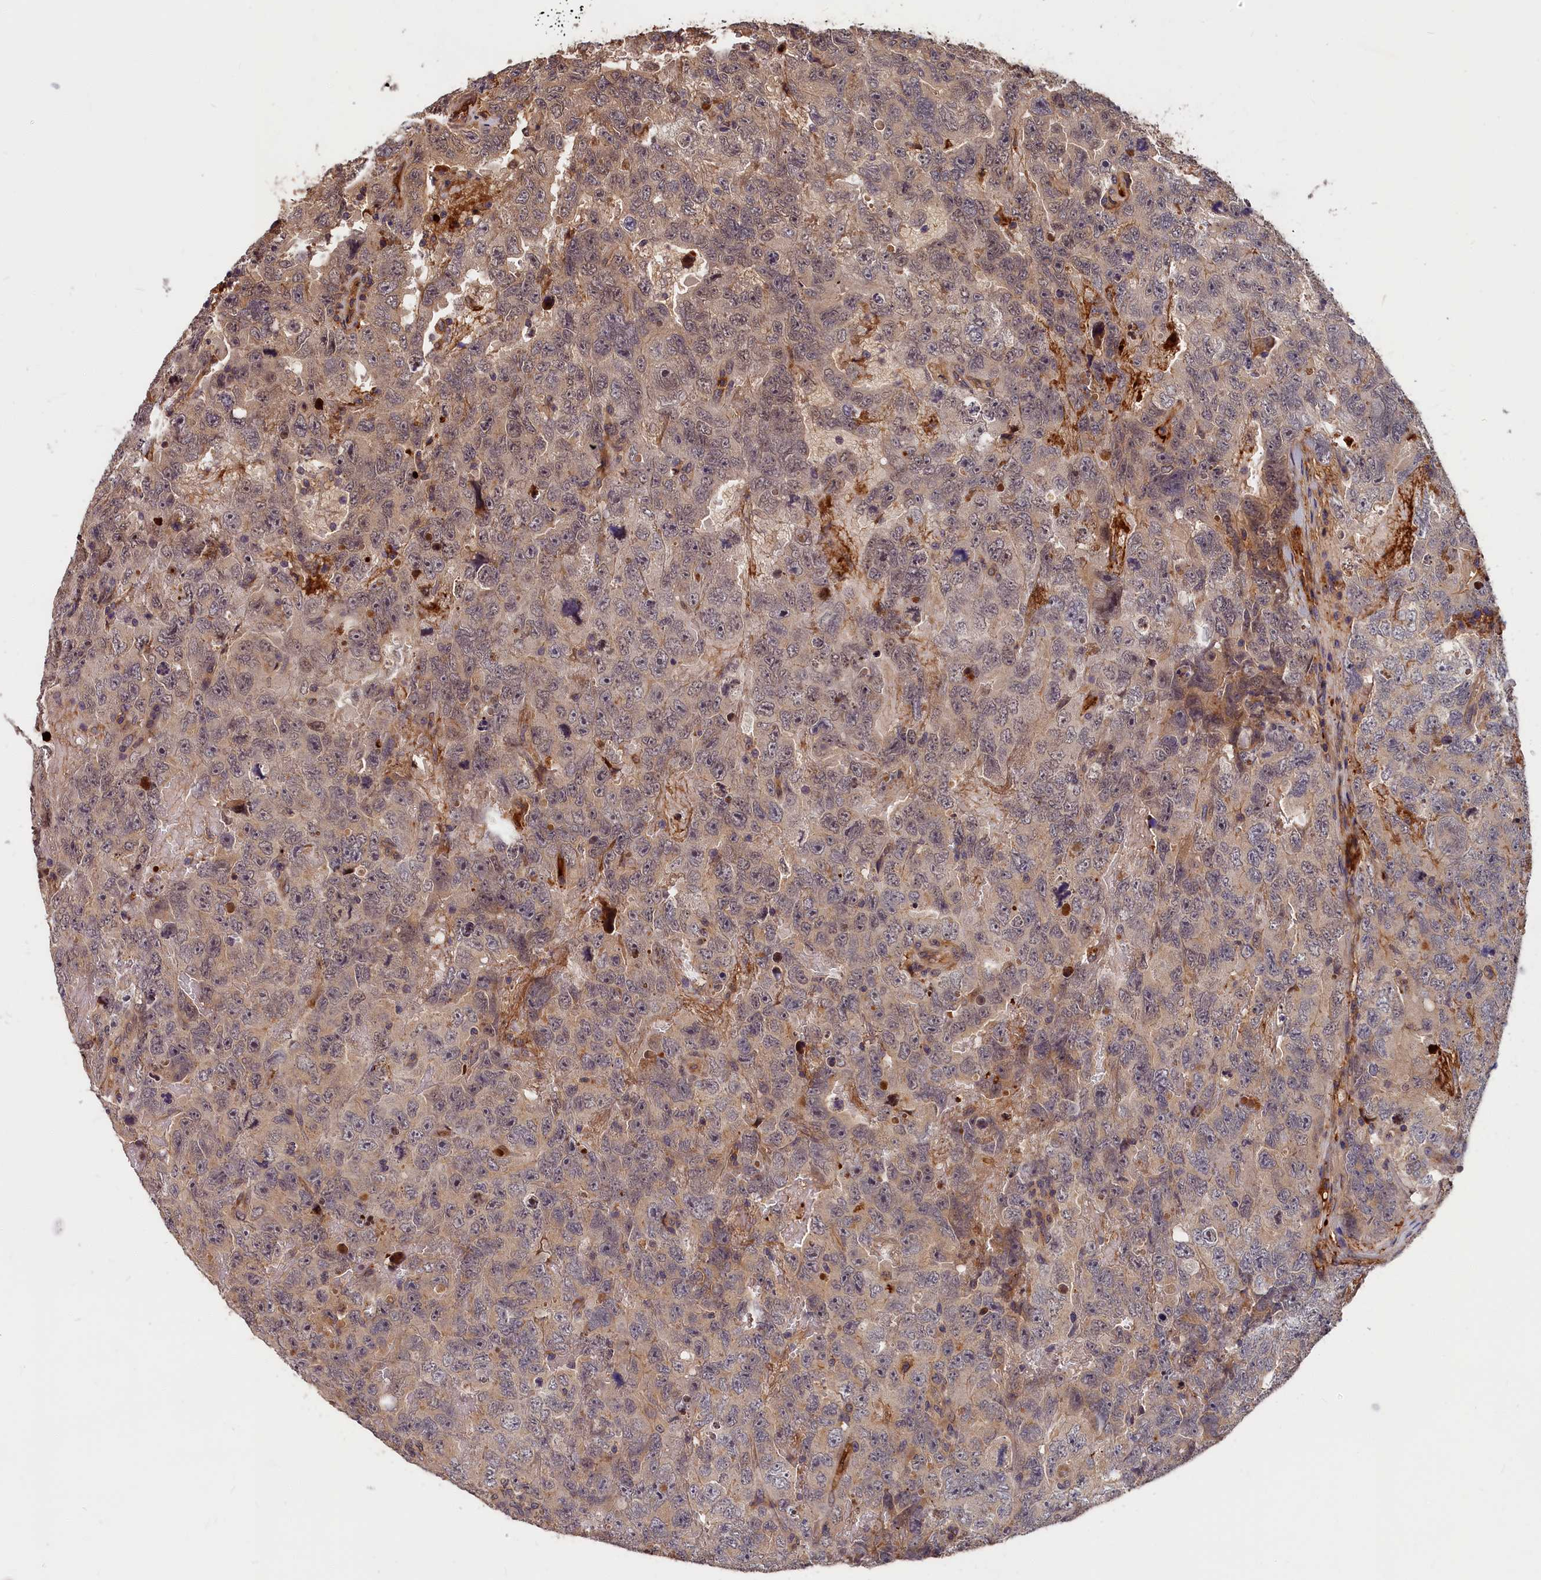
{"staining": {"intensity": "weak", "quantity": "25%-75%", "location": "cytoplasmic/membranous"}, "tissue": "testis cancer", "cell_type": "Tumor cells", "image_type": "cancer", "snomed": [{"axis": "morphology", "description": "Carcinoma, Embryonal, NOS"}, {"axis": "topography", "description": "Testis"}], "caption": "Protein analysis of testis cancer (embryonal carcinoma) tissue reveals weak cytoplasmic/membranous staining in about 25%-75% of tumor cells.", "gene": "ITIH1", "patient": {"sex": "male", "age": 45}}